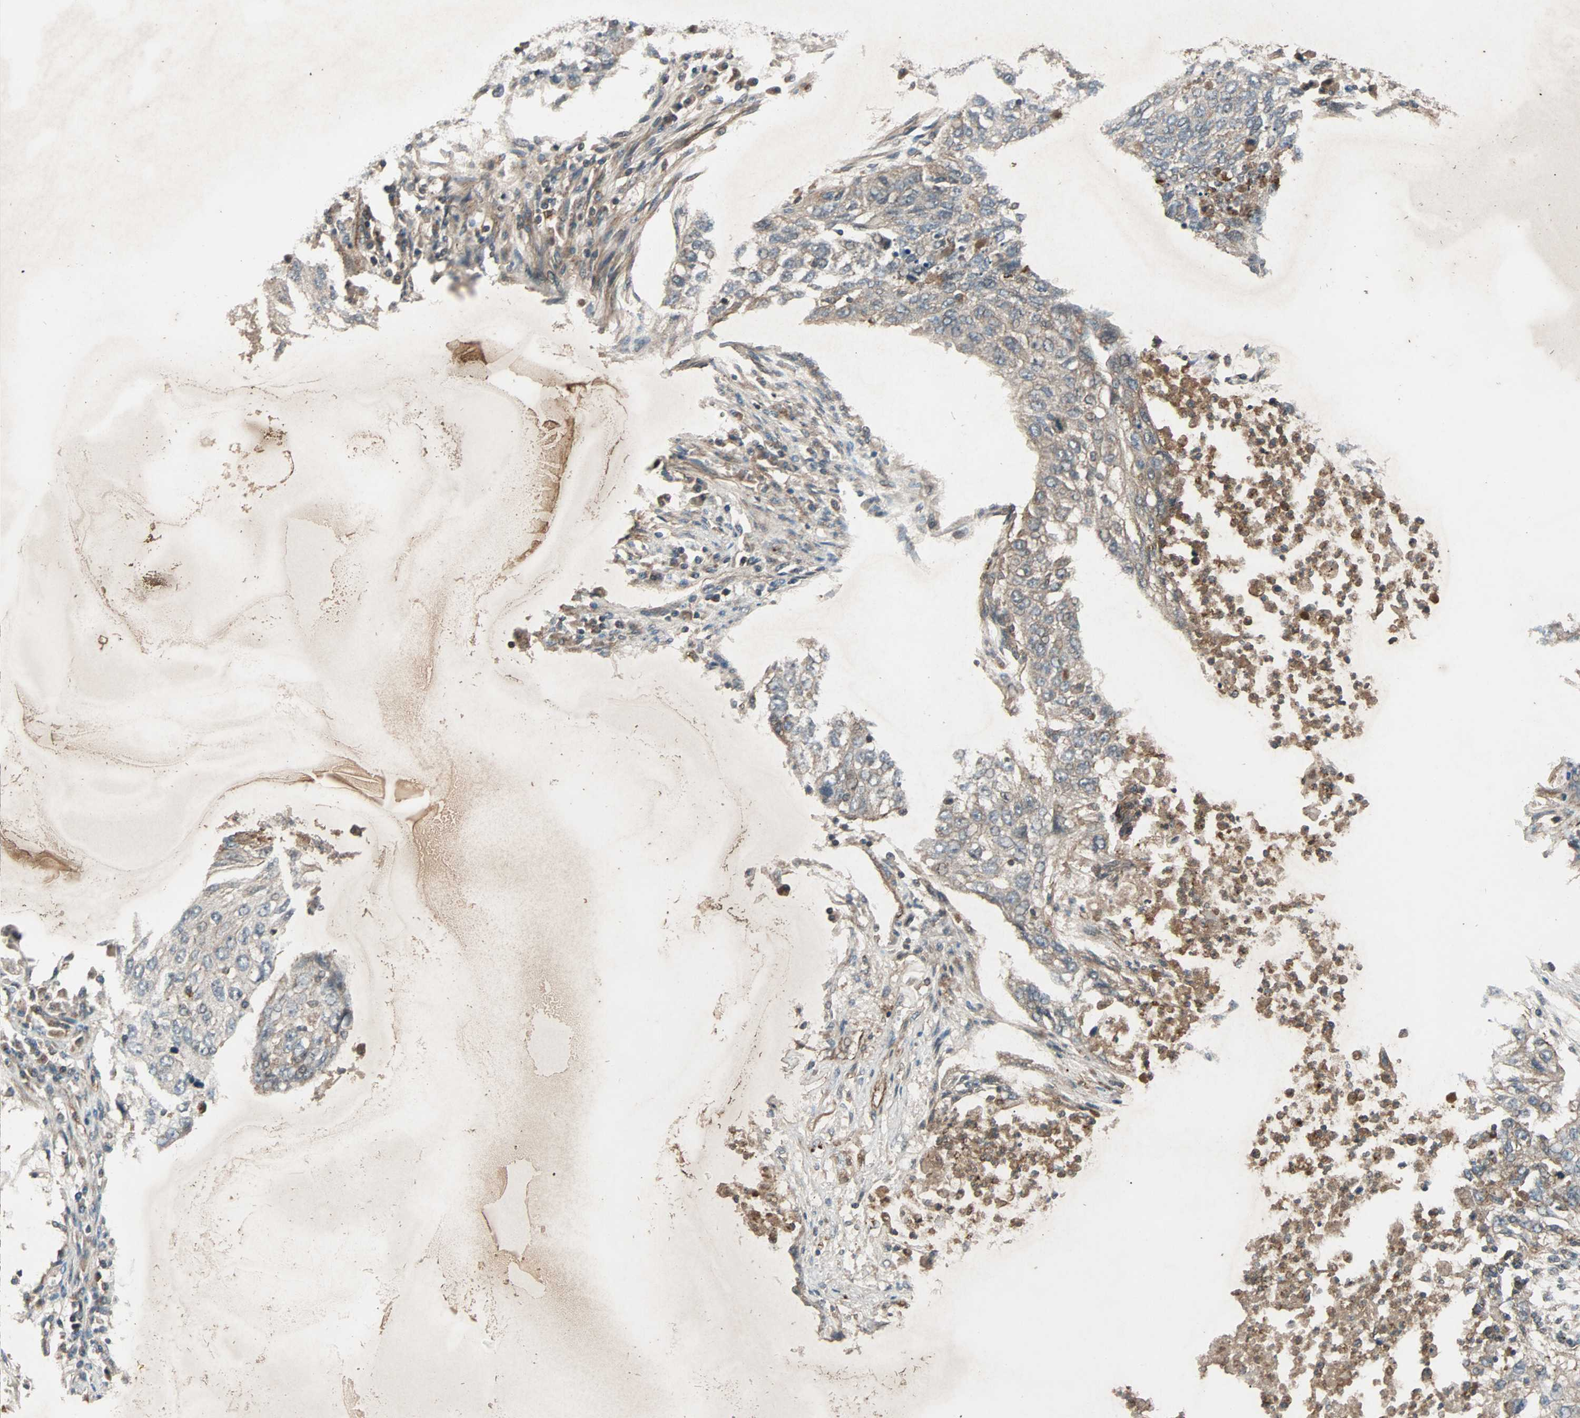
{"staining": {"intensity": "weak", "quantity": ">75%", "location": "cytoplasmic/membranous"}, "tissue": "lung cancer", "cell_type": "Tumor cells", "image_type": "cancer", "snomed": [{"axis": "morphology", "description": "Squamous cell carcinoma, NOS"}, {"axis": "topography", "description": "Lung"}], "caption": "High-power microscopy captured an immunohistochemistry (IHC) histopathology image of lung cancer (squamous cell carcinoma), revealing weak cytoplasmic/membranous positivity in approximately >75% of tumor cells.", "gene": "GCK", "patient": {"sex": "female", "age": 63}}